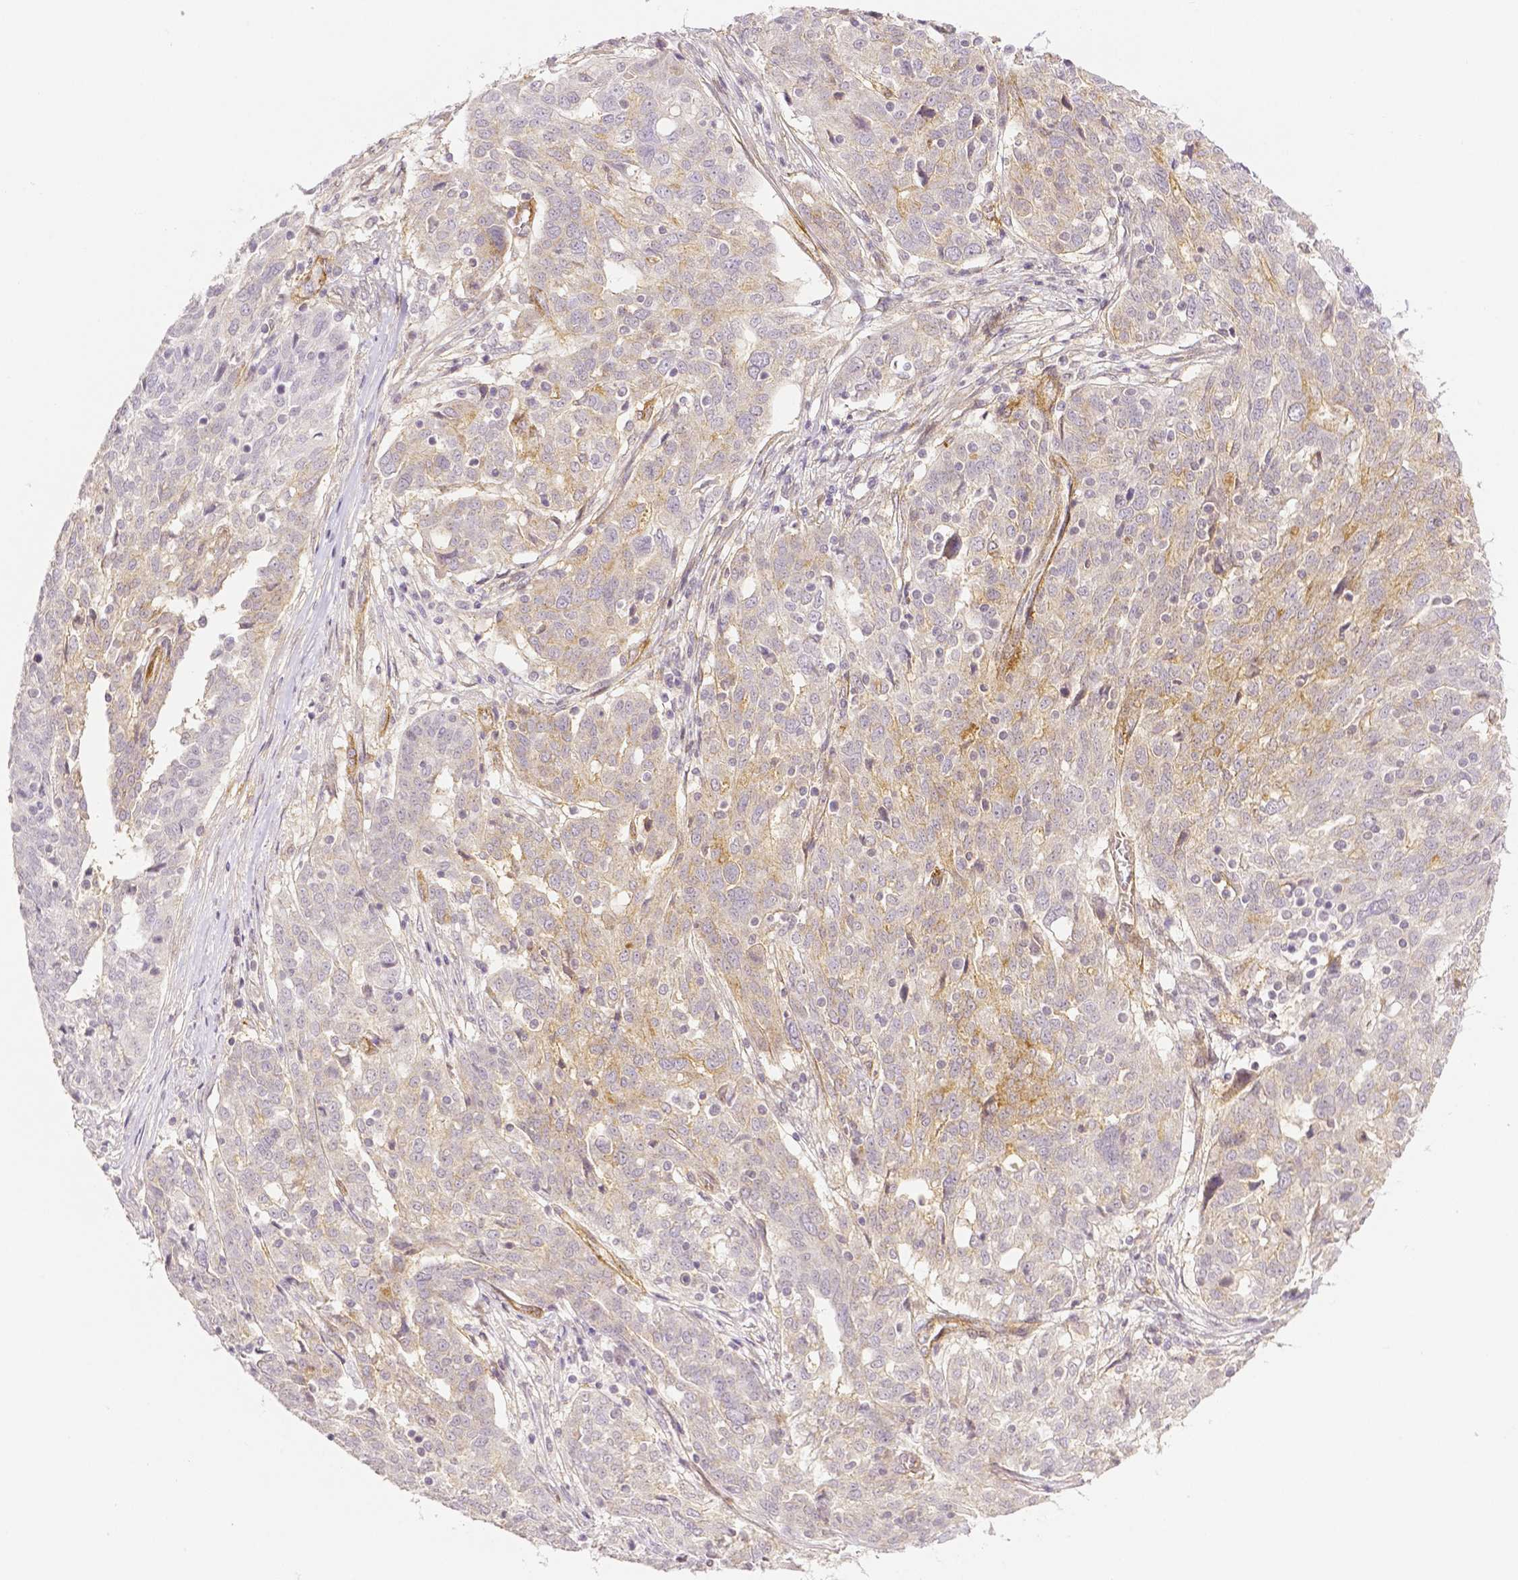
{"staining": {"intensity": "weak", "quantity": "<25%", "location": "cytoplasmic/membranous"}, "tissue": "ovarian cancer", "cell_type": "Tumor cells", "image_type": "cancer", "snomed": [{"axis": "morphology", "description": "Cystadenocarcinoma, serous, NOS"}, {"axis": "topography", "description": "Ovary"}], "caption": "Immunohistochemistry (IHC) of ovarian cancer (serous cystadenocarcinoma) reveals no expression in tumor cells.", "gene": "THY1", "patient": {"sex": "female", "age": 67}}